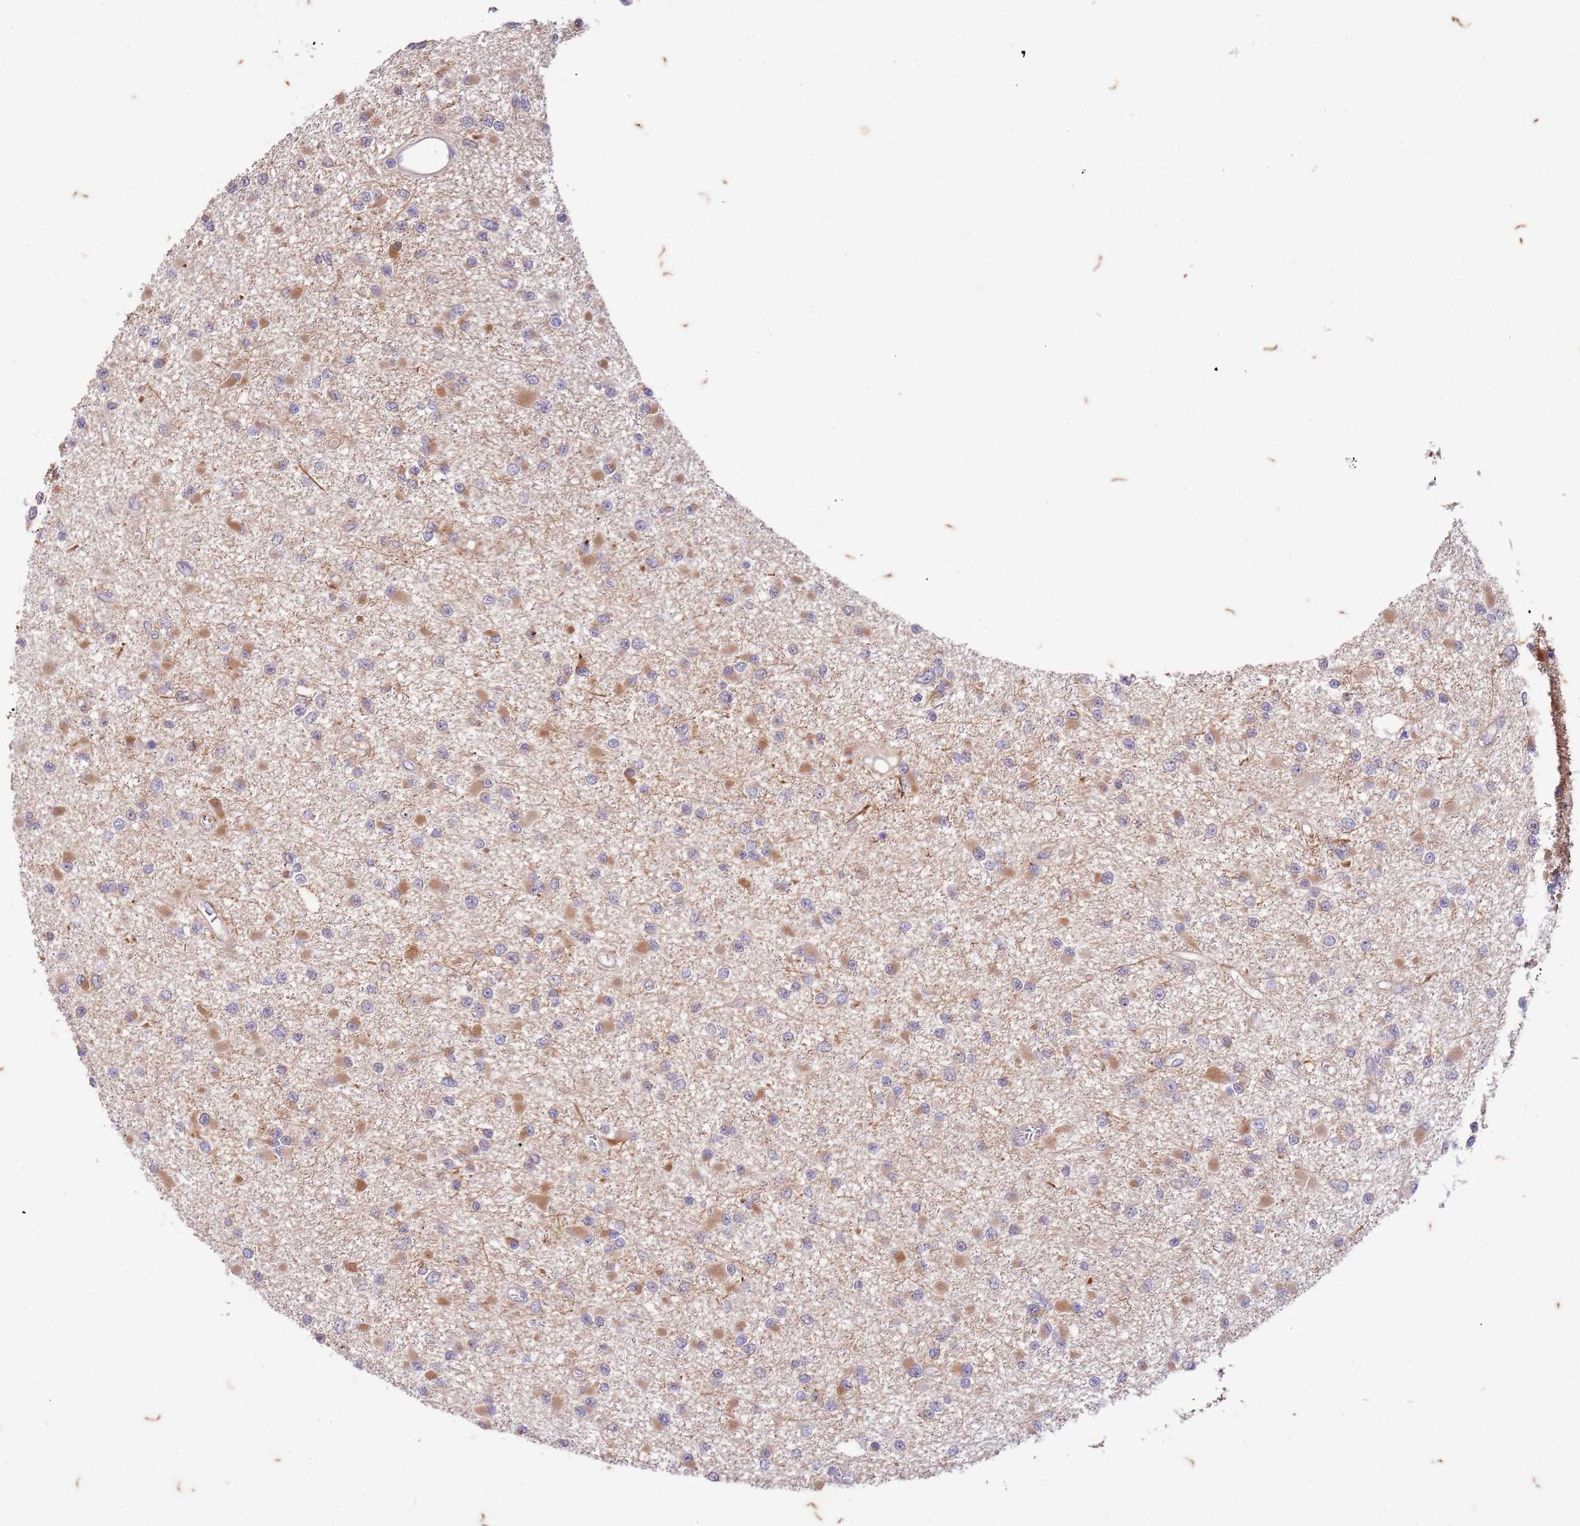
{"staining": {"intensity": "moderate", "quantity": "<25%", "location": "cytoplasmic/membranous"}, "tissue": "glioma", "cell_type": "Tumor cells", "image_type": "cancer", "snomed": [{"axis": "morphology", "description": "Glioma, malignant, Low grade"}, {"axis": "topography", "description": "Brain"}], "caption": "A high-resolution micrograph shows IHC staining of glioma, which exhibits moderate cytoplasmic/membranous expression in approximately <25% of tumor cells.", "gene": "RAPGEF3", "patient": {"sex": "female", "age": 22}}